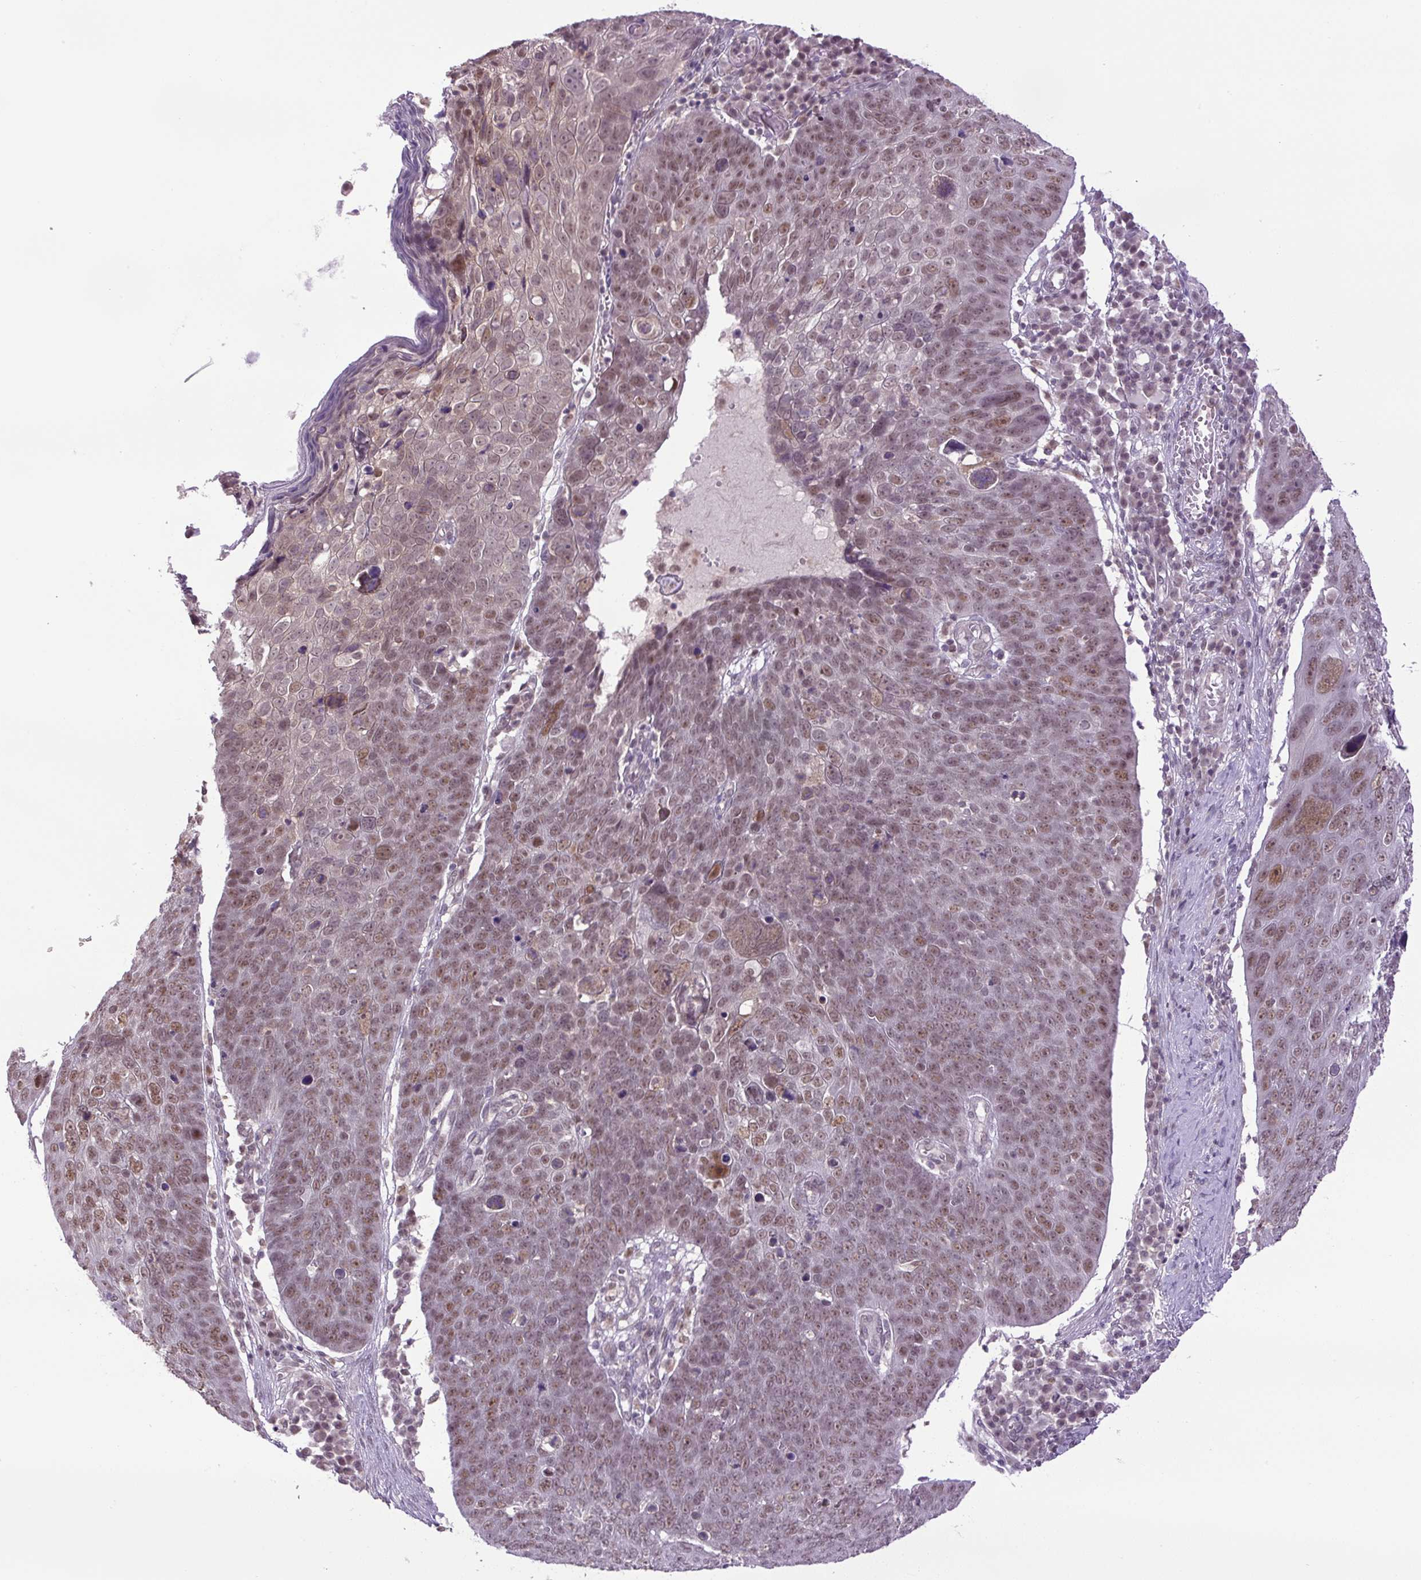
{"staining": {"intensity": "moderate", "quantity": ">75%", "location": "nuclear"}, "tissue": "skin cancer", "cell_type": "Tumor cells", "image_type": "cancer", "snomed": [{"axis": "morphology", "description": "Squamous cell carcinoma, NOS"}, {"axis": "topography", "description": "Skin"}], "caption": "A photomicrograph of human skin squamous cell carcinoma stained for a protein displays moderate nuclear brown staining in tumor cells.", "gene": "KPNA1", "patient": {"sex": "male", "age": 71}}